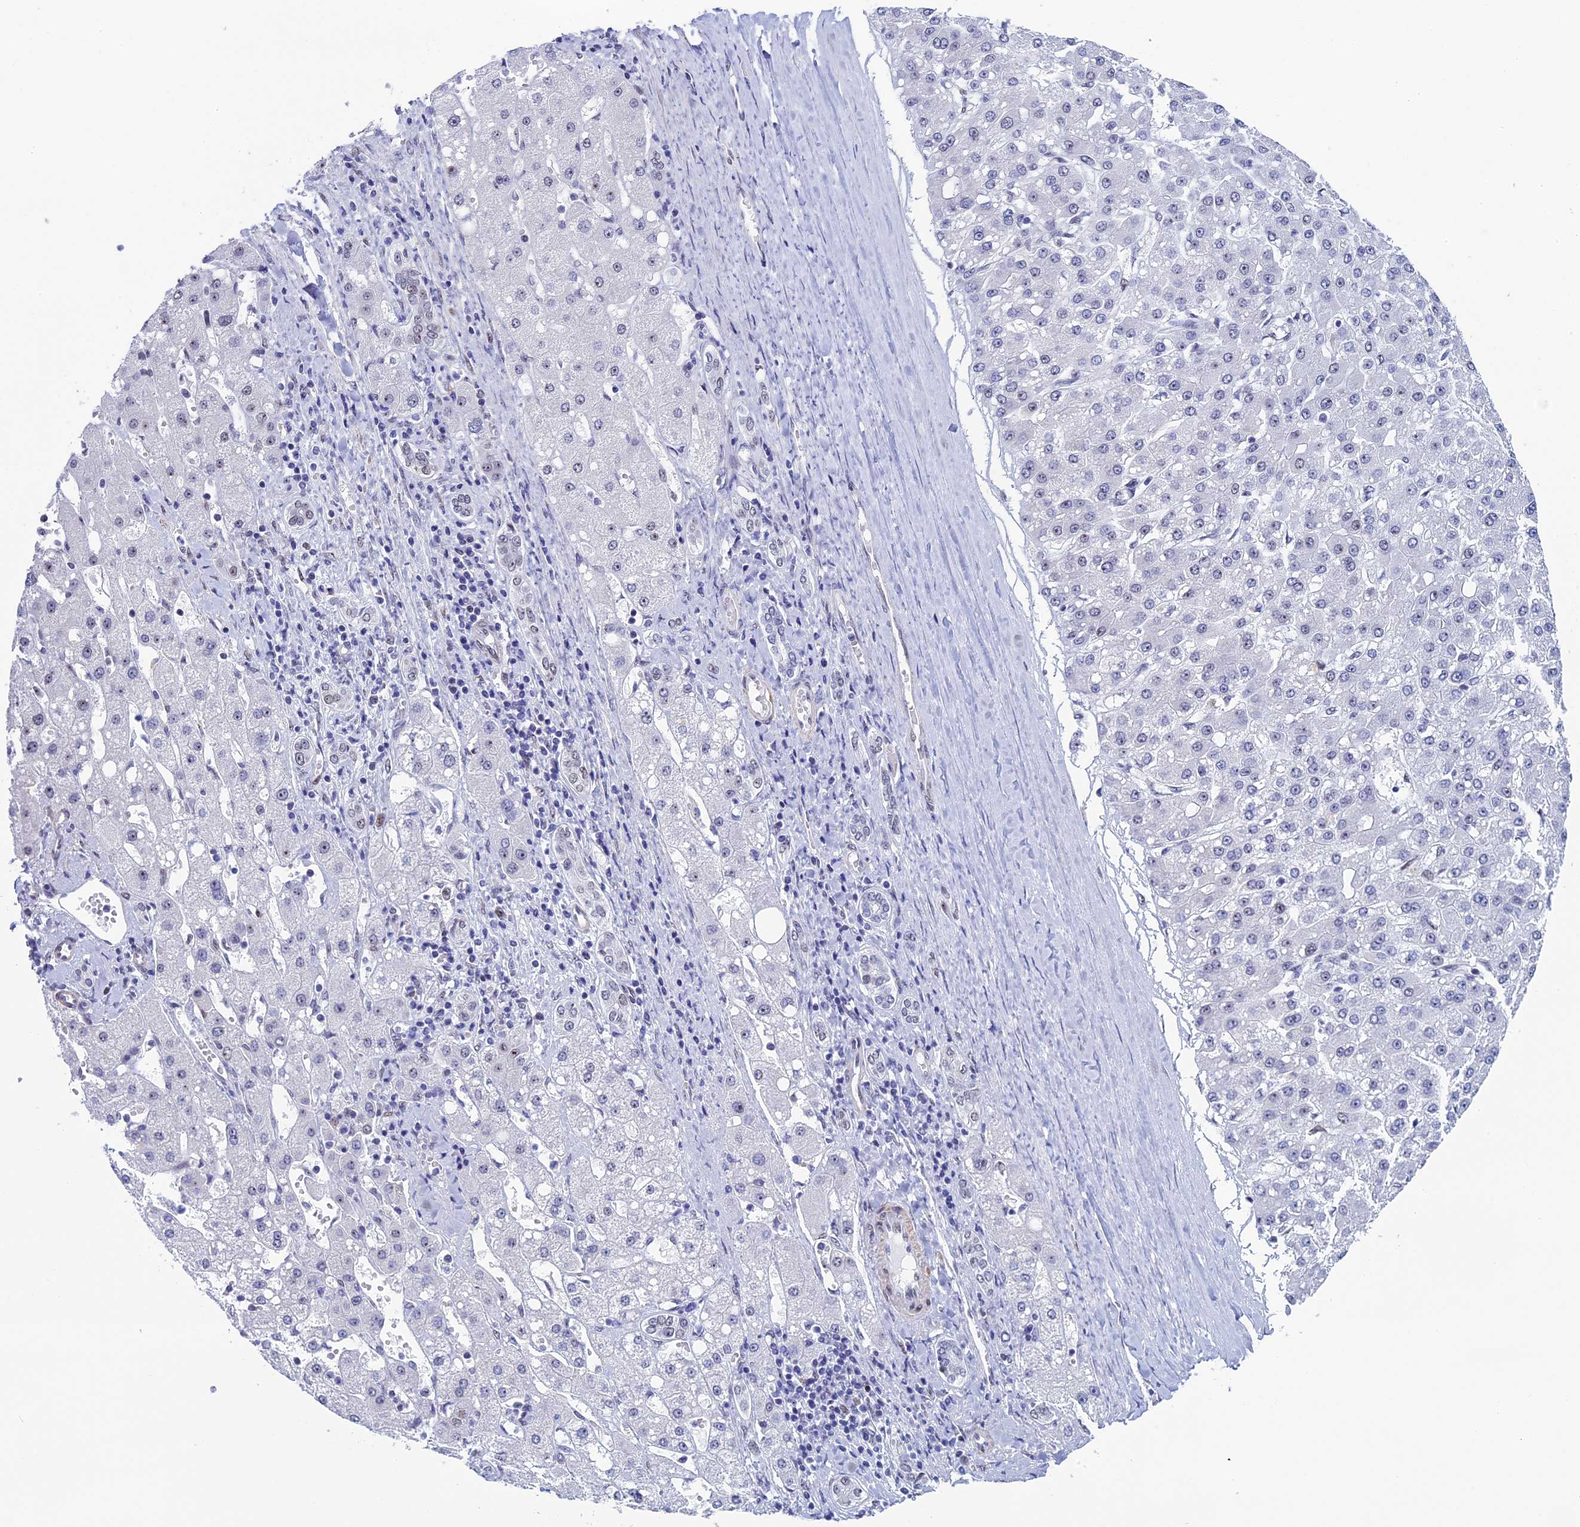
{"staining": {"intensity": "negative", "quantity": "none", "location": "none"}, "tissue": "liver cancer", "cell_type": "Tumor cells", "image_type": "cancer", "snomed": [{"axis": "morphology", "description": "Carcinoma, Hepatocellular, NOS"}, {"axis": "topography", "description": "Liver"}], "caption": "The histopathology image shows no staining of tumor cells in hepatocellular carcinoma (liver).", "gene": "CCDC86", "patient": {"sex": "male", "age": 67}}